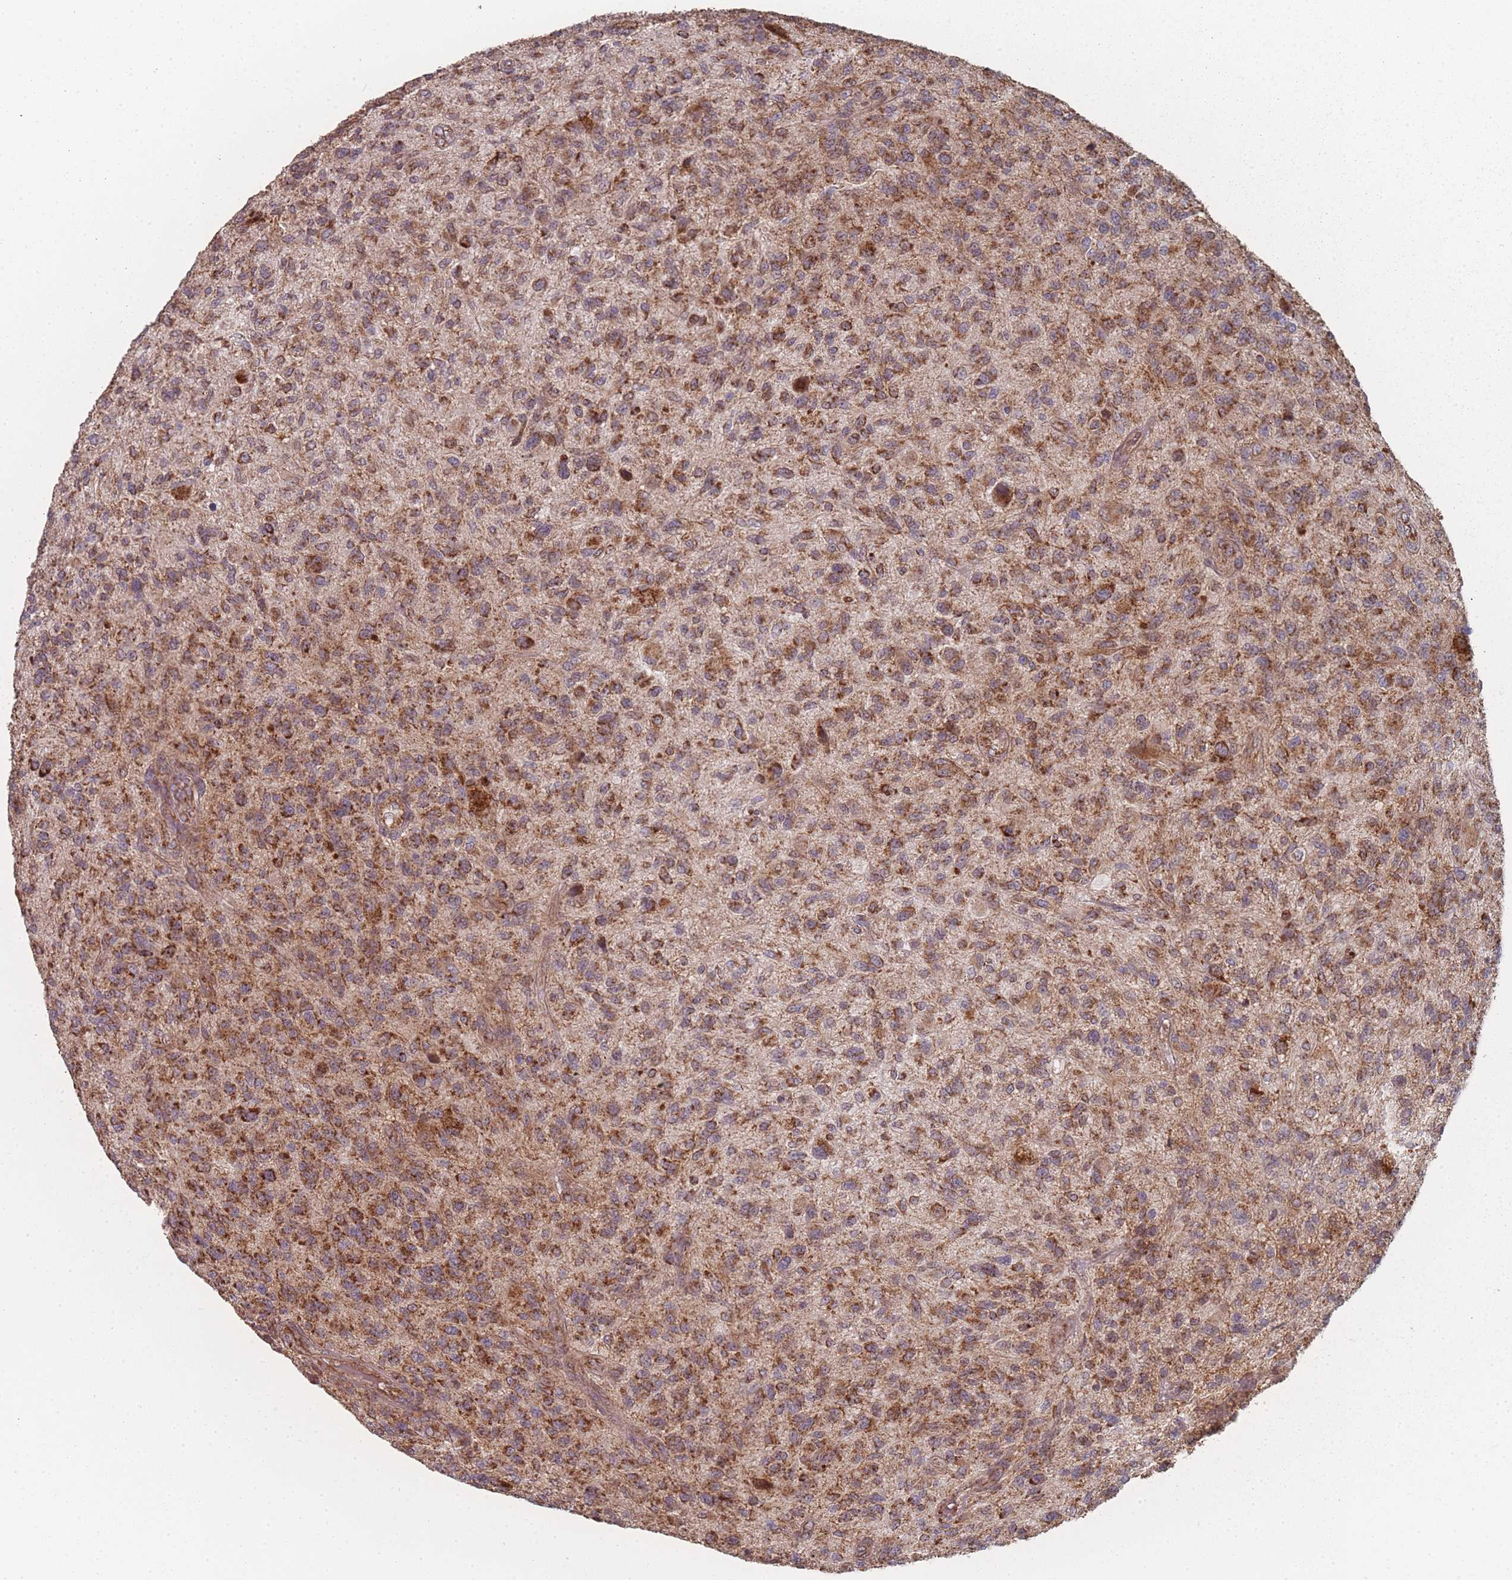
{"staining": {"intensity": "moderate", "quantity": ">75%", "location": "cytoplasmic/membranous"}, "tissue": "glioma", "cell_type": "Tumor cells", "image_type": "cancer", "snomed": [{"axis": "morphology", "description": "Glioma, malignant, High grade"}, {"axis": "topography", "description": "Brain"}], "caption": "Protein positivity by immunohistochemistry (IHC) displays moderate cytoplasmic/membranous positivity in about >75% of tumor cells in malignant high-grade glioma. The staining was performed using DAB (3,3'-diaminobenzidine), with brown indicating positive protein expression. Nuclei are stained blue with hematoxylin.", "gene": "PSMB3", "patient": {"sex": "male", "age": 47}}